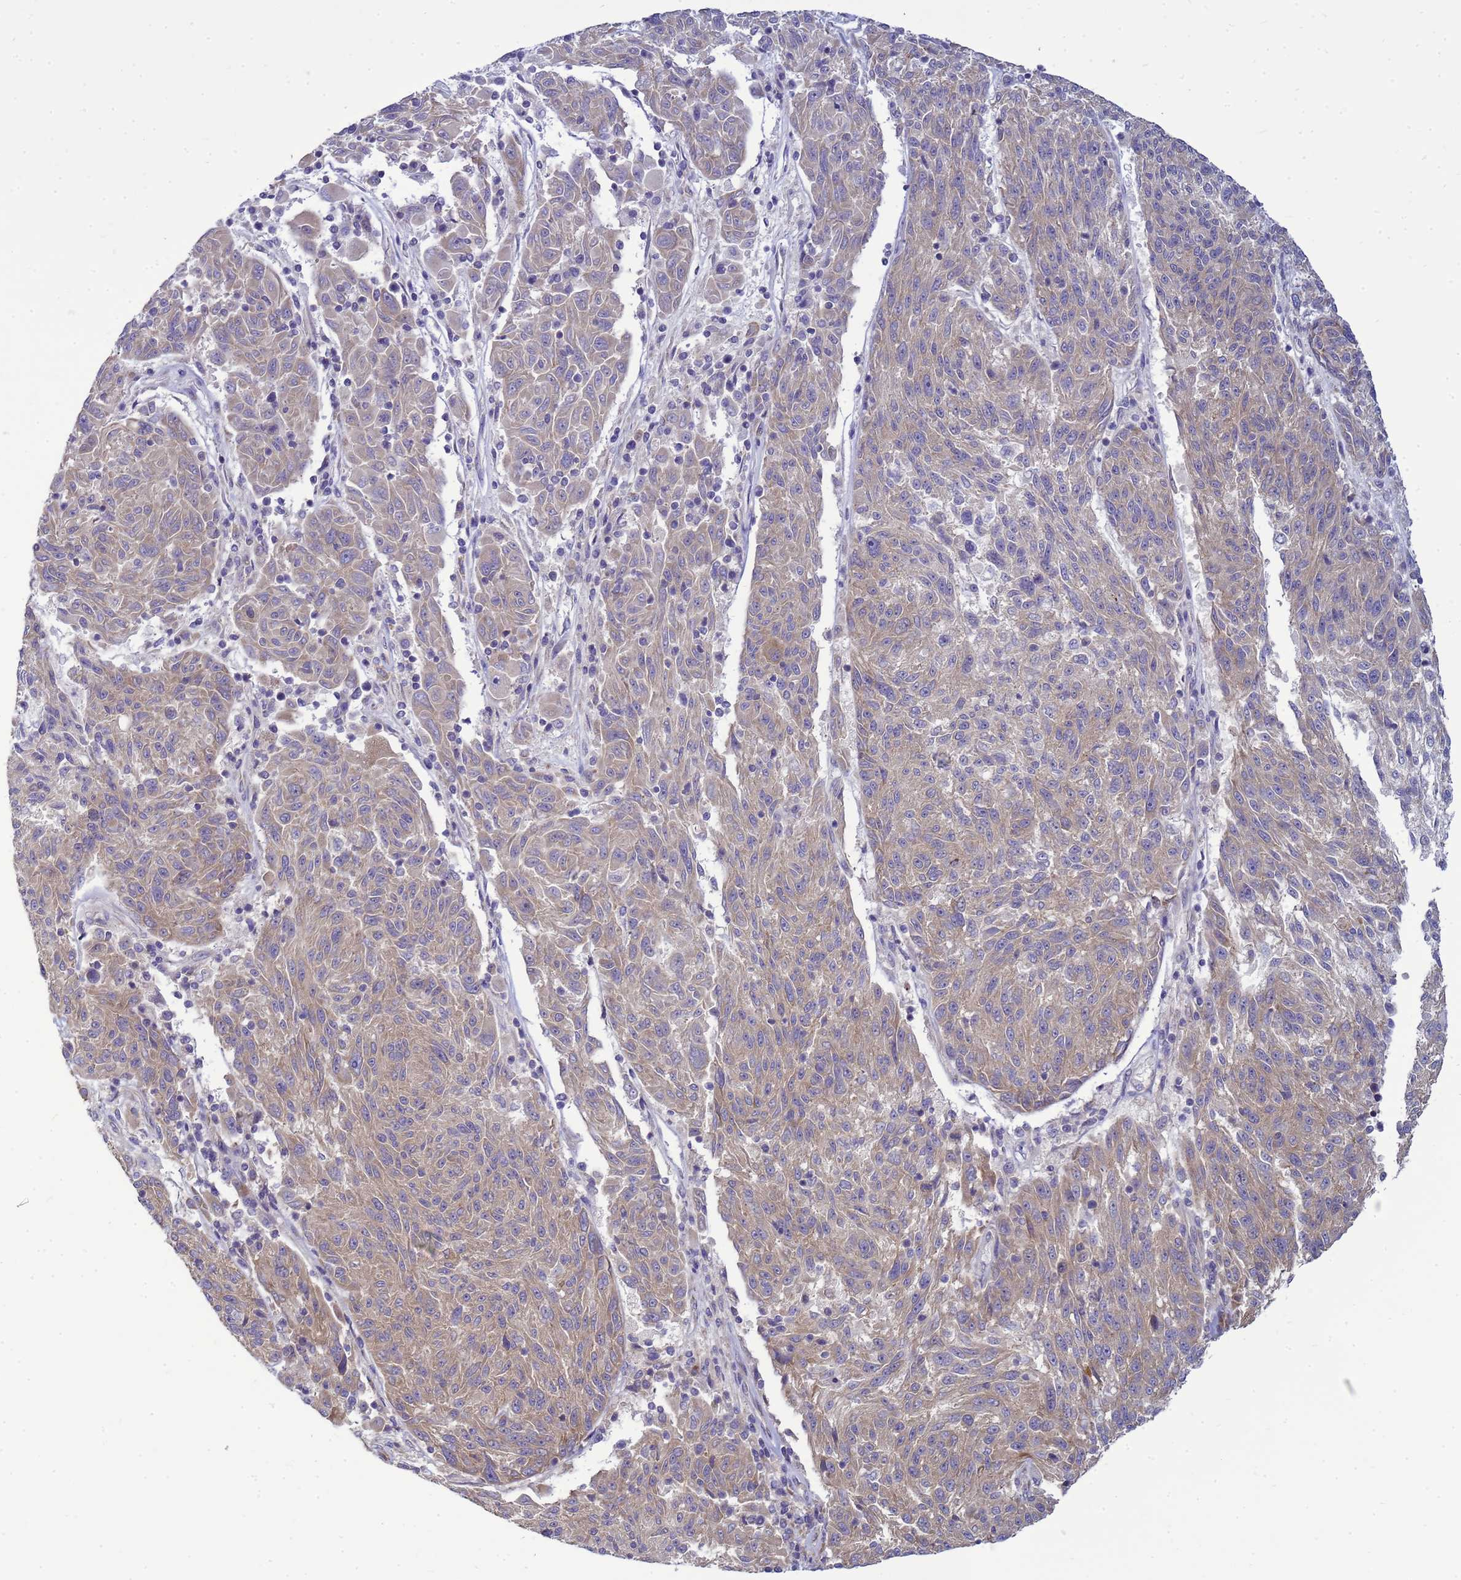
{"staining": {"intensity": "weak", "quantity": ">75%", "location": "cytoplasmic/membranous"}, "tissue": "melanoma", "cell_type": "Tumor cells", "image_type": "cancer", "snomed": [{"axis": "morphology", "description": "Malignant melanoma, NOS"}, {"axis": "topography", "description": "Skin"}], "caption": "This is an image of immunohistochemistry staining of melanoma, which shows weak positivity in the cytoplasmic/membranous of tumor cells.", "gene": "MON1B", "patient": {"sex": "male", "age": 53}}